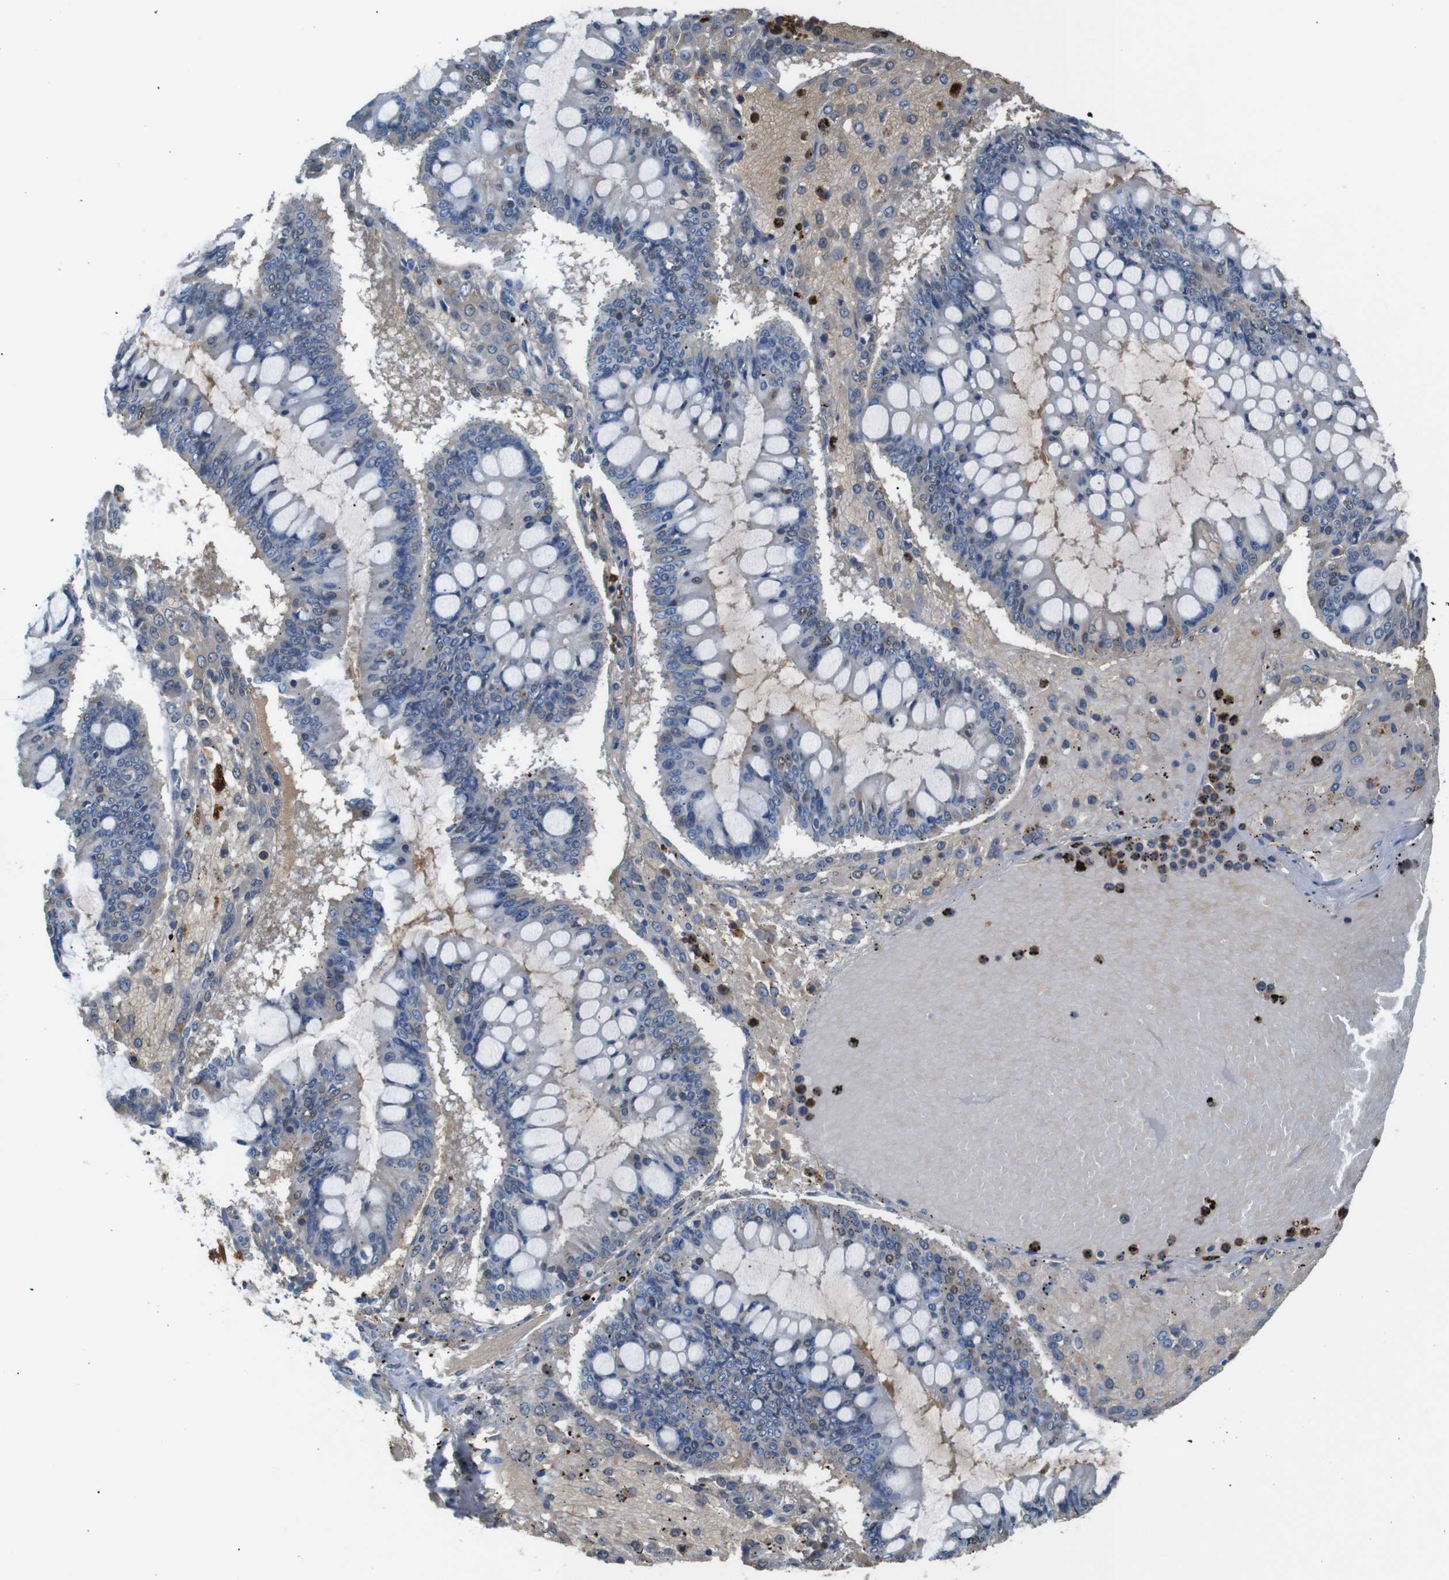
{"staining": {"intensity": "negative", "quantity": "none", "location": "none"}, "tissue": "ovarian cancer", "cell_type": "Tumor cells", "image_type": "cancer", "snomed": [{"axis": "morphology", "description": "Cystadenocarcinoma, mucinous, NOS"}, {"axis": "topography", "description": "Ovary"}], "caption": "Histopathology image shows no significant protein positivity in tumor cells of ovarian cancer. (DAB immunohistochemistry (IHC) visualized using brightfield microscopy, high magnification).", "gene": "SERPINA1", "patient": {"sex": "female", "age": 73}}